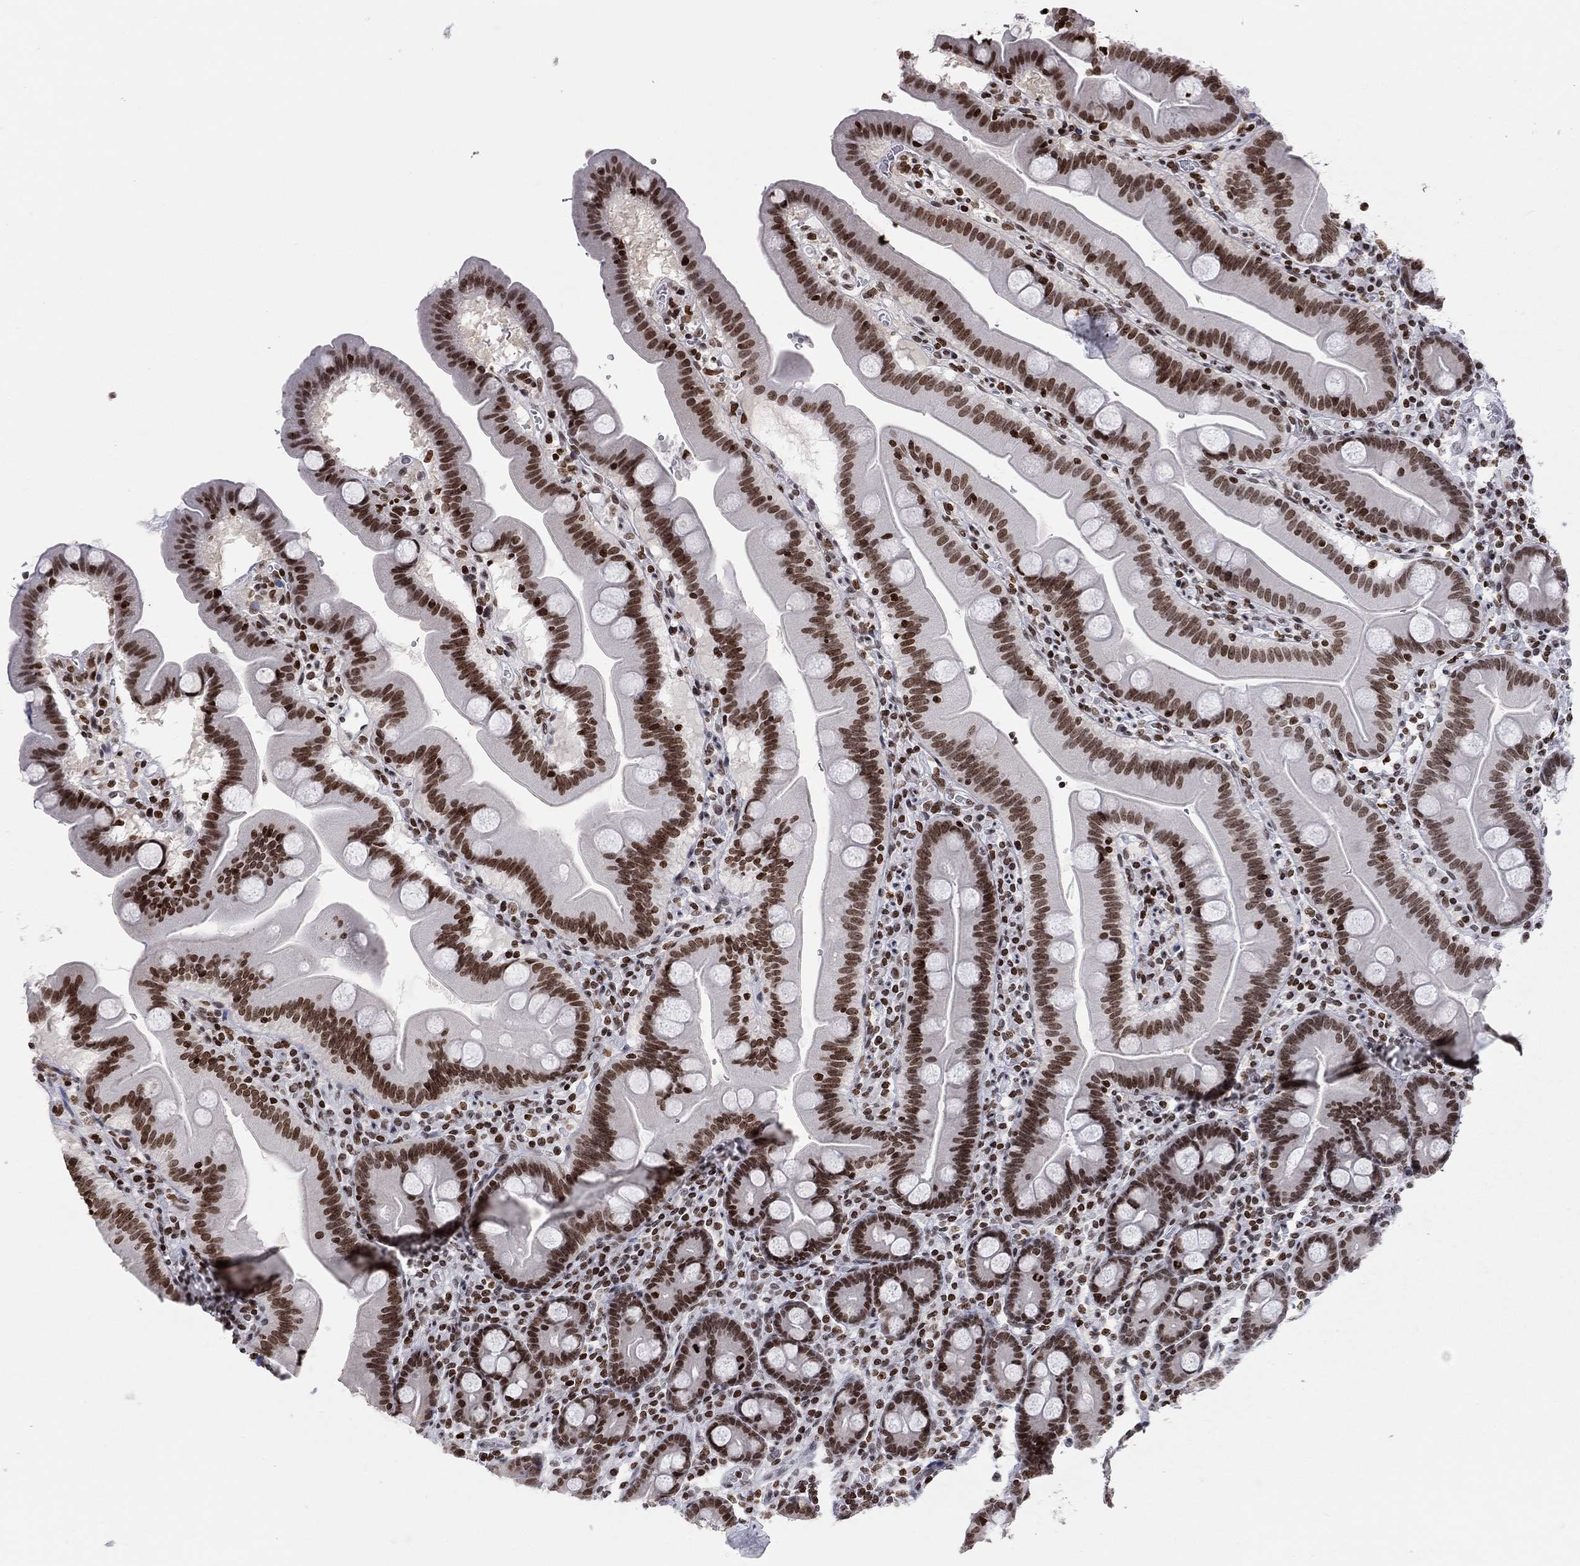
{"staining": {"intensity": "strong", "quantity": ">75%", "location": "nuclear"}, "tissue": "duodenum", "cell_type": "Glandular cells", "image_type": "normal", "snomed": [{"axis": "morphology", "description": "Normal tissue, NOS"}, {"axis": "topography", "description": "Duodenum"}], "caption": "Duodenum stained with immunohistochemistry exhibits strong nuclear staining in approximately >75% of glandular cells. The staining is performed using DAB brown chromogen to label protein expression. The nuclei are counter-stained blue using hematoxylin.", "gene": "H2AX", "patient": {"sex": "male", "age": 59}}